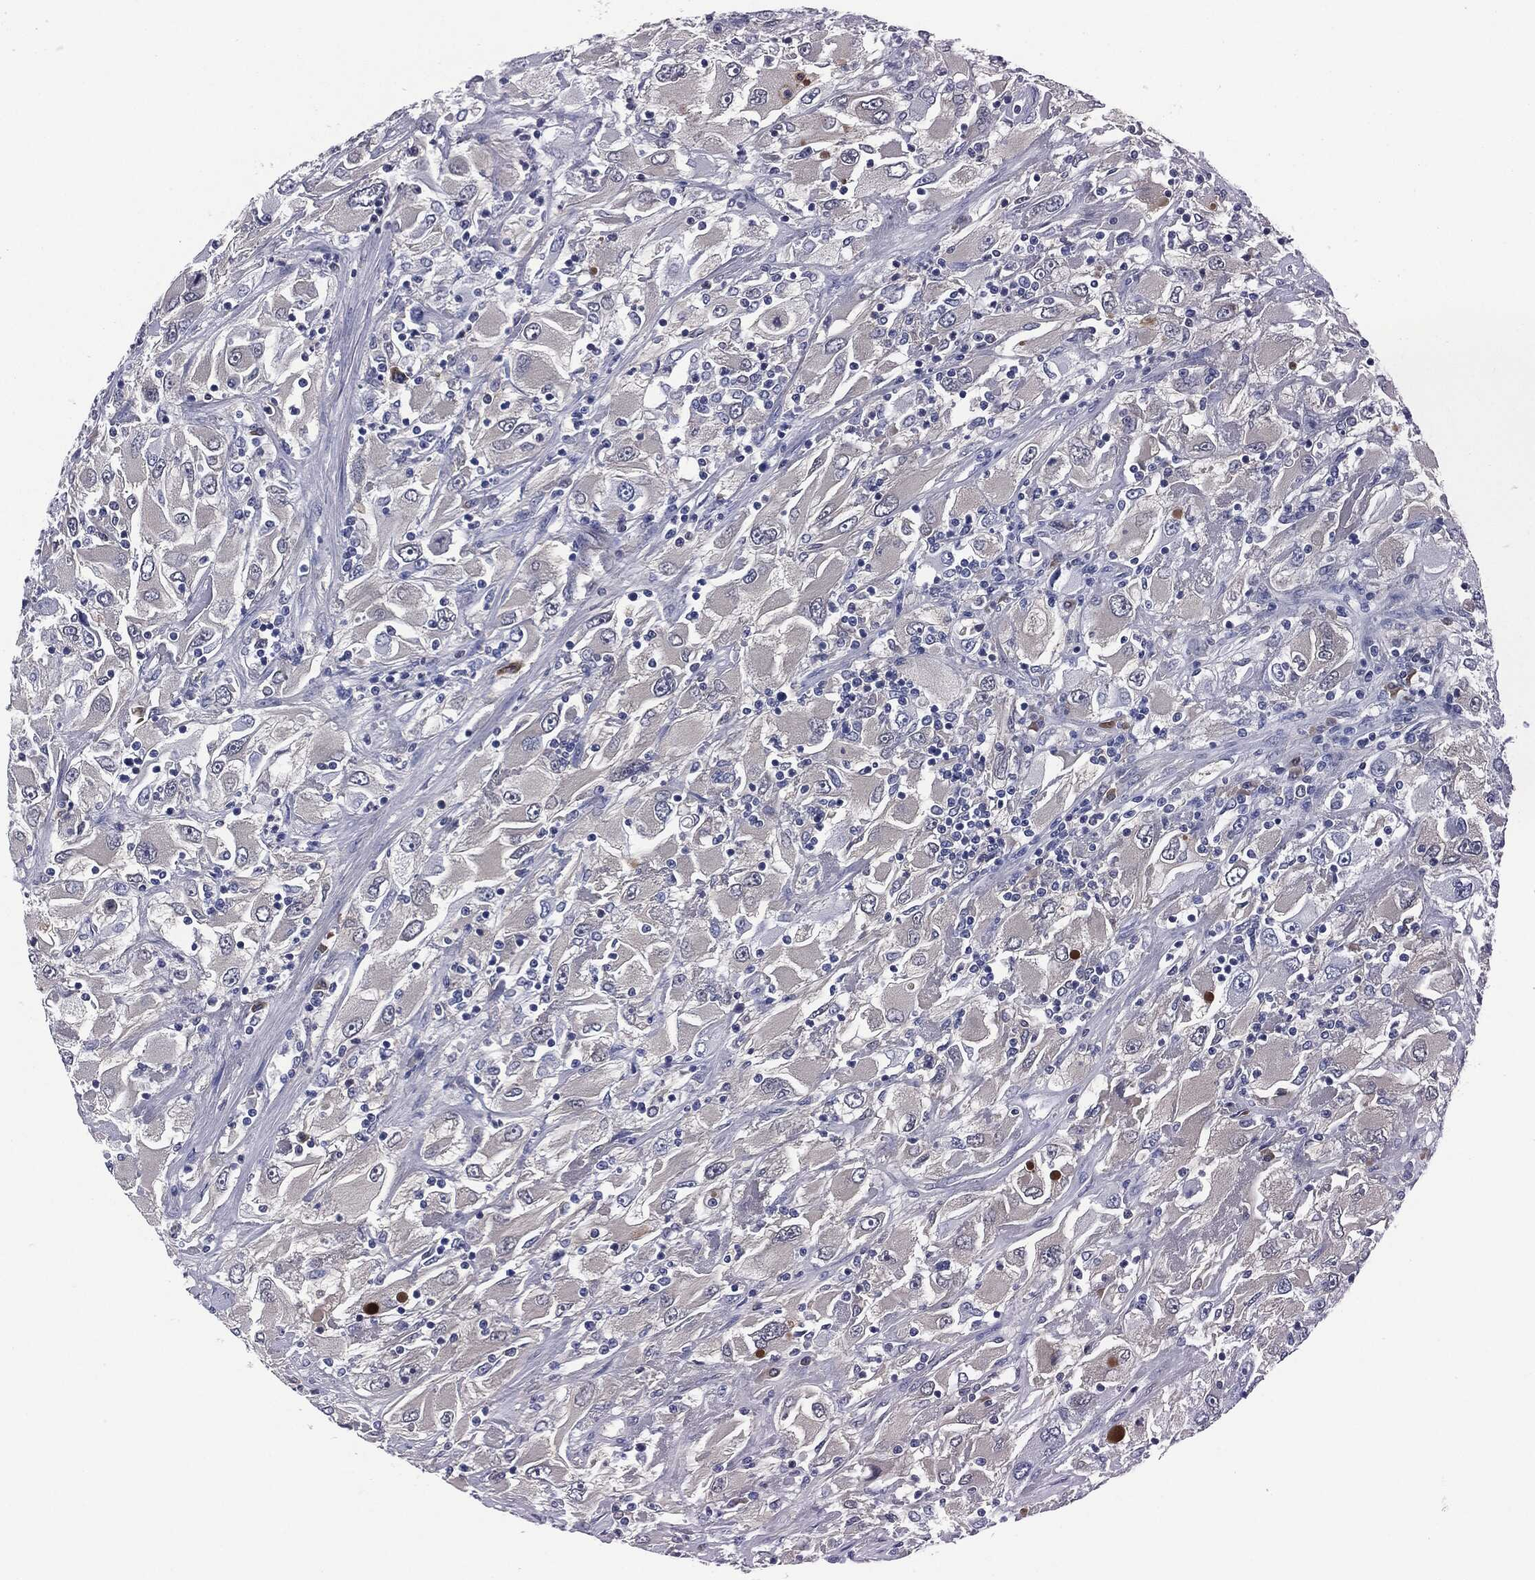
{"staining": {"intensity": "negative", "quantity": "none", "location": "none"}, "tissue": "renal cancer", "cell_type": "Tumor cells", "image_type": "cancer", "snomed": [{"axis": "morphology", "description": "Adenocarcinoma, NOS"}, {"axis": "topography", "description": "Kidney"}], "caption": "Tumor cells are negative for protein expression in human renal cancer.", "gene": "SIGLEC7", "patient": {"sex": "female", "age": 52}}